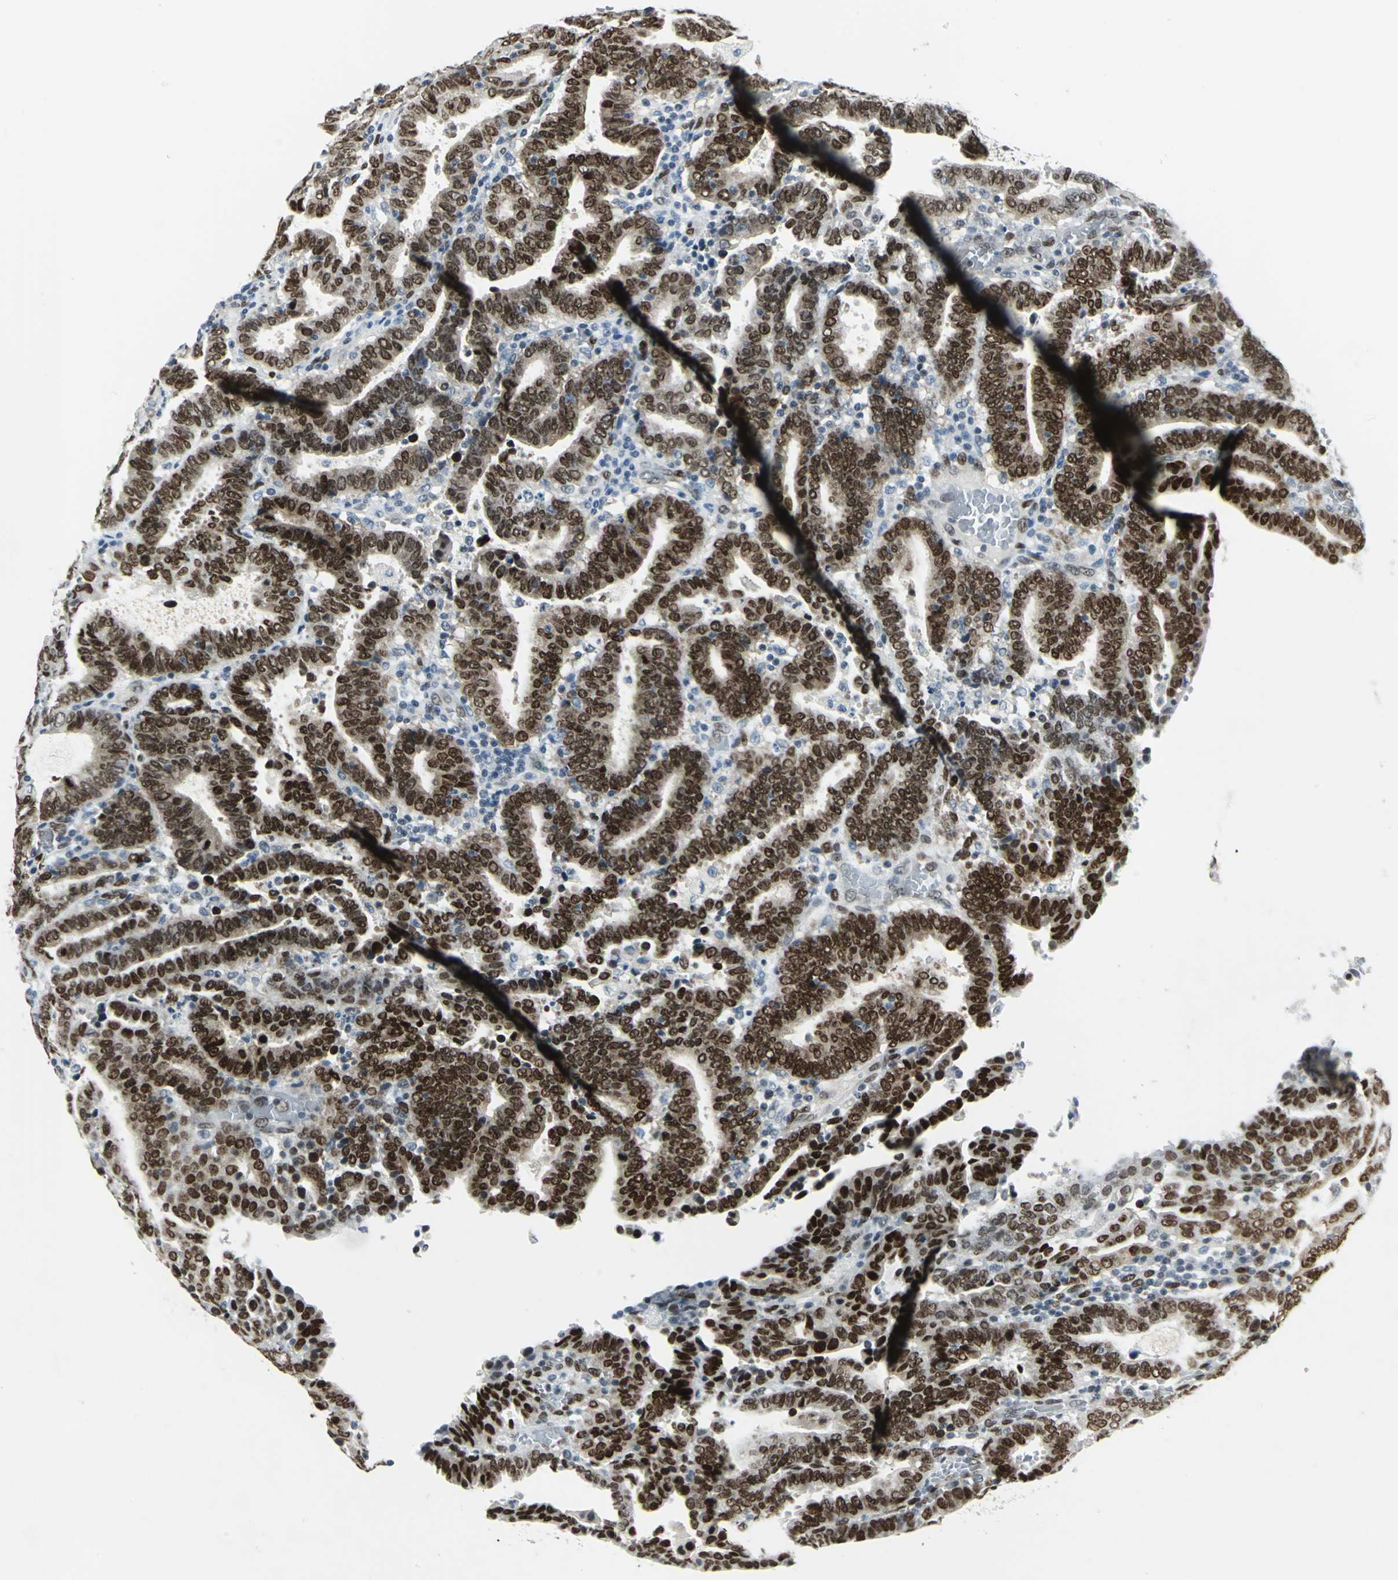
{"staining": {"intensity": "strong", "quantity": ">75%", "location": "nuclear"}, "tissue": "endometrial cancer", "cell_type": "Tumor cells", "image_type": "cancer", "snomed": [{"axis": "morphology", "description": "Adenocarcinoma, NOS"}, {"axis": "topography", "description": "Uterus"}], "caption": "This histopathology image reveals adenocarcinoma (endometrial) stained with immunohistochemistry to label a protein in brown. The nuclear of tumor cells show strong positivity for the protein. Nuclei are counter-stained blue.", "gene": "MEIS2", "patient": {"sex": "female", "age": 83}}